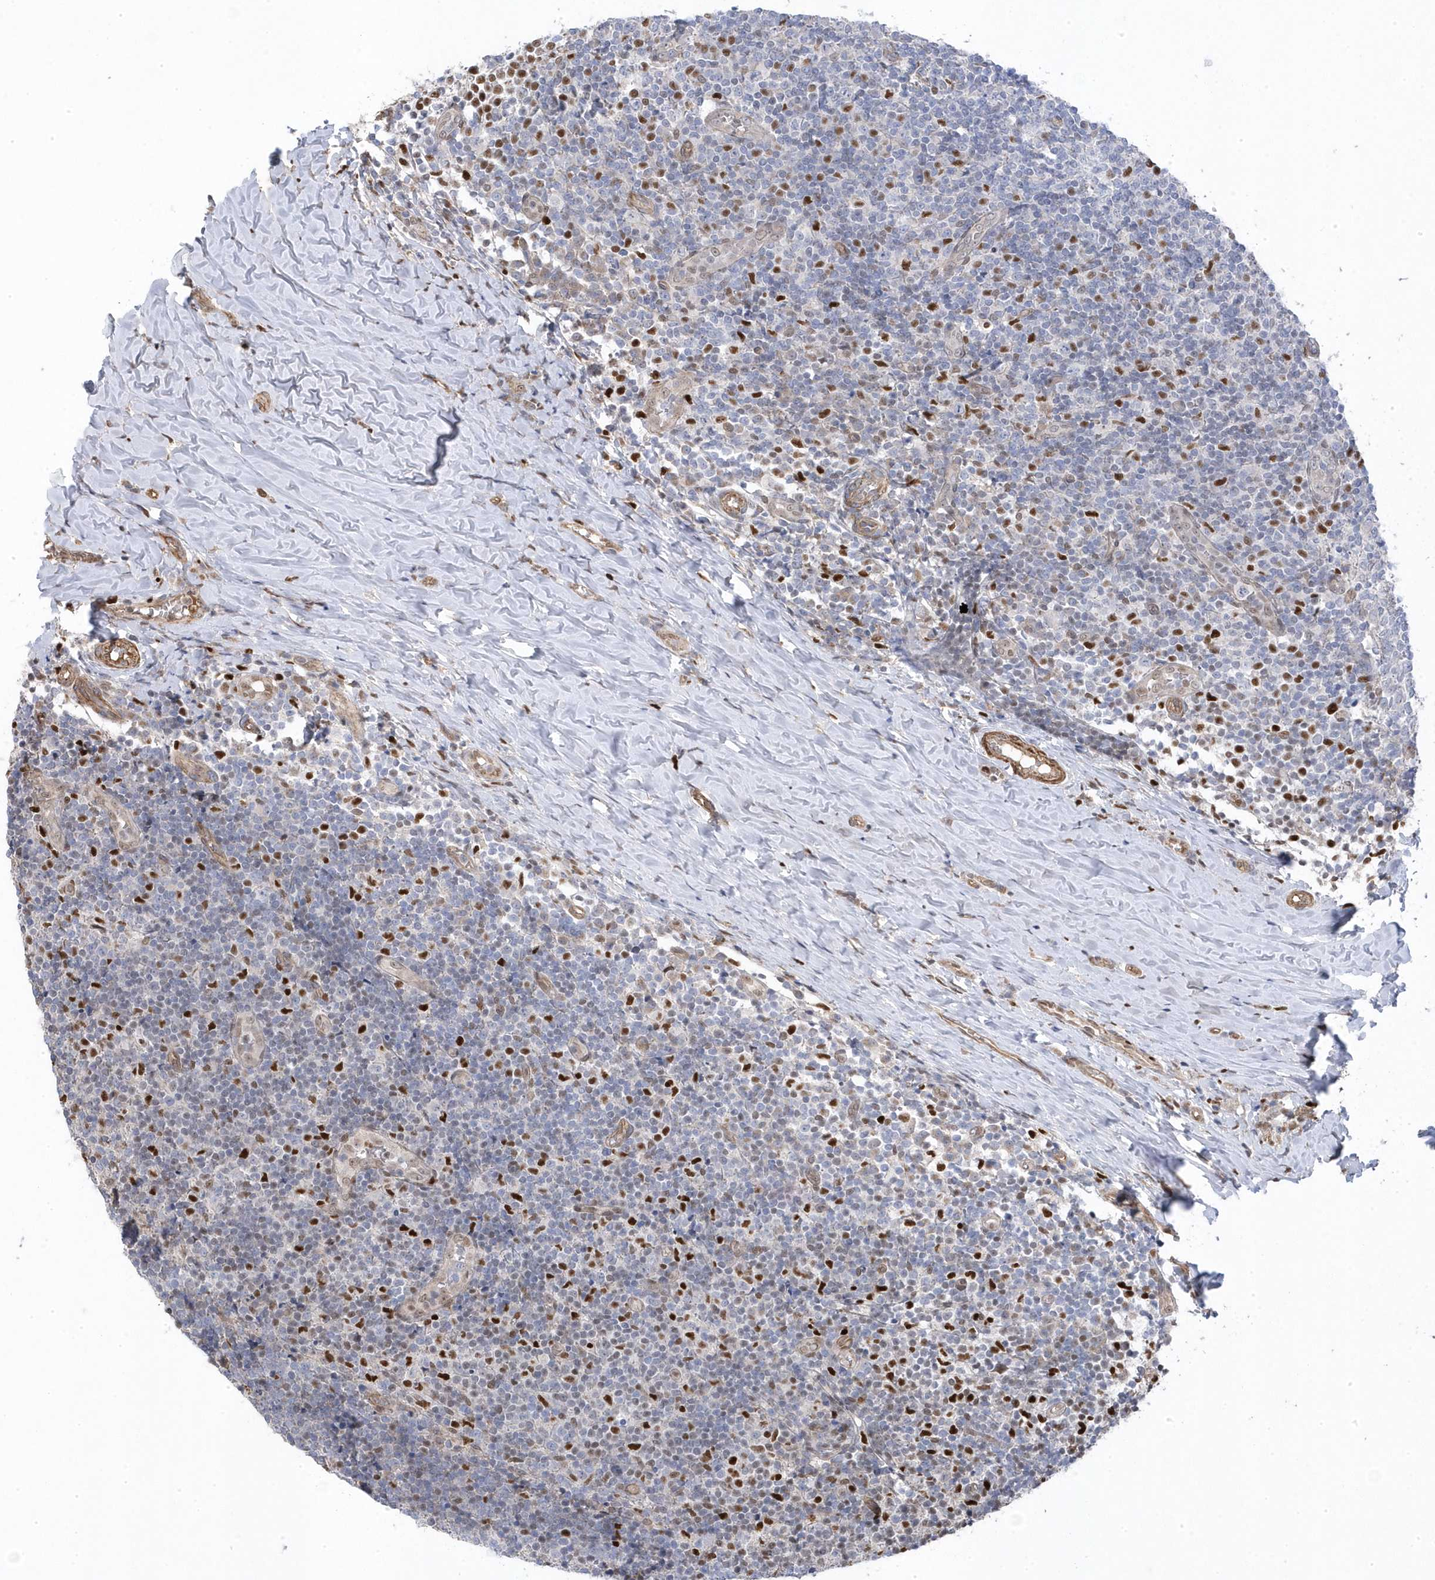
{"staining": {"intensity": "moderate", "quantity": "<25%", "location": "nuclear"}, "tissue": "tonsil", "cell_type": "Germinal center cells", "image_type": "normal", "snomed": [{"axis": "morphology", "description": "Normal tissue, NOS"}, {"axis": "topography", "description": "Tonsil"}], "caption": "About <25% of germinal center cells in unremarkable tonsil show moderate nuclear protein expression as visualized by brown immunohistochemical staining.", "gene": "GTPBP6", "patient": {"sex": "female", "age": 19}}